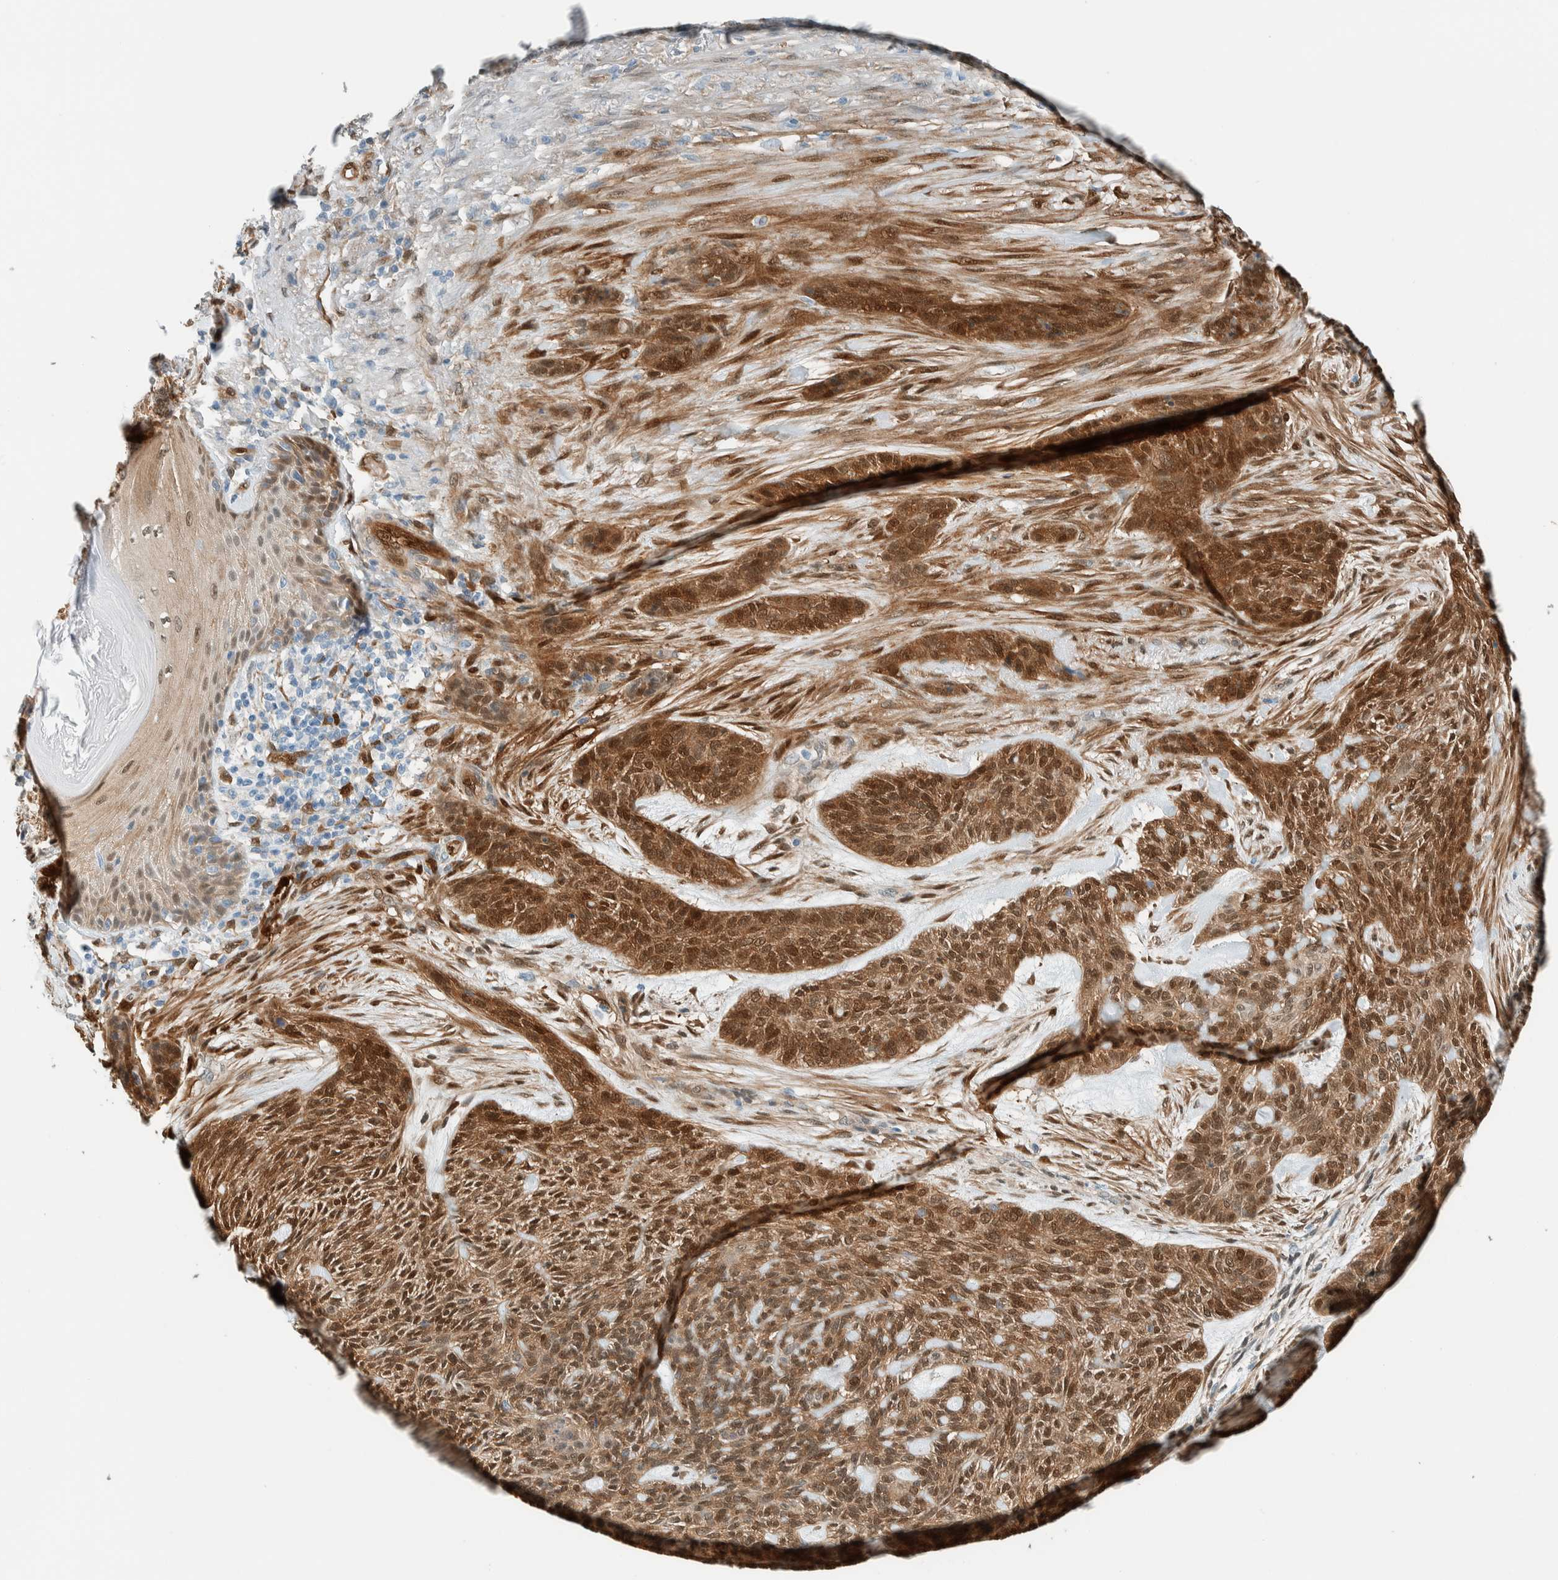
{"staining": {"intensity": "strong", "quantity": ">75%", "location": "cytoplasmic/membranous,nuclear"}, "tissue": "skin cancer", "cell_type": "Tumor cells", "image_type": "cancer", "snomed": [{"axis": "morphology", "description": "Basal cell carcinoma"}, {"axis": "topography", "description": "Skin"}], "caption": "This image exhibits immunohistochemistry (IHC) staining of skin cancer (basal cell carcinoma), with high strong cytoplasmic/membranous and nuclear positivity in approximately >75% of tumor cells.", "gene": "NXN", "patient": {"sex": "male", "age": 55}}